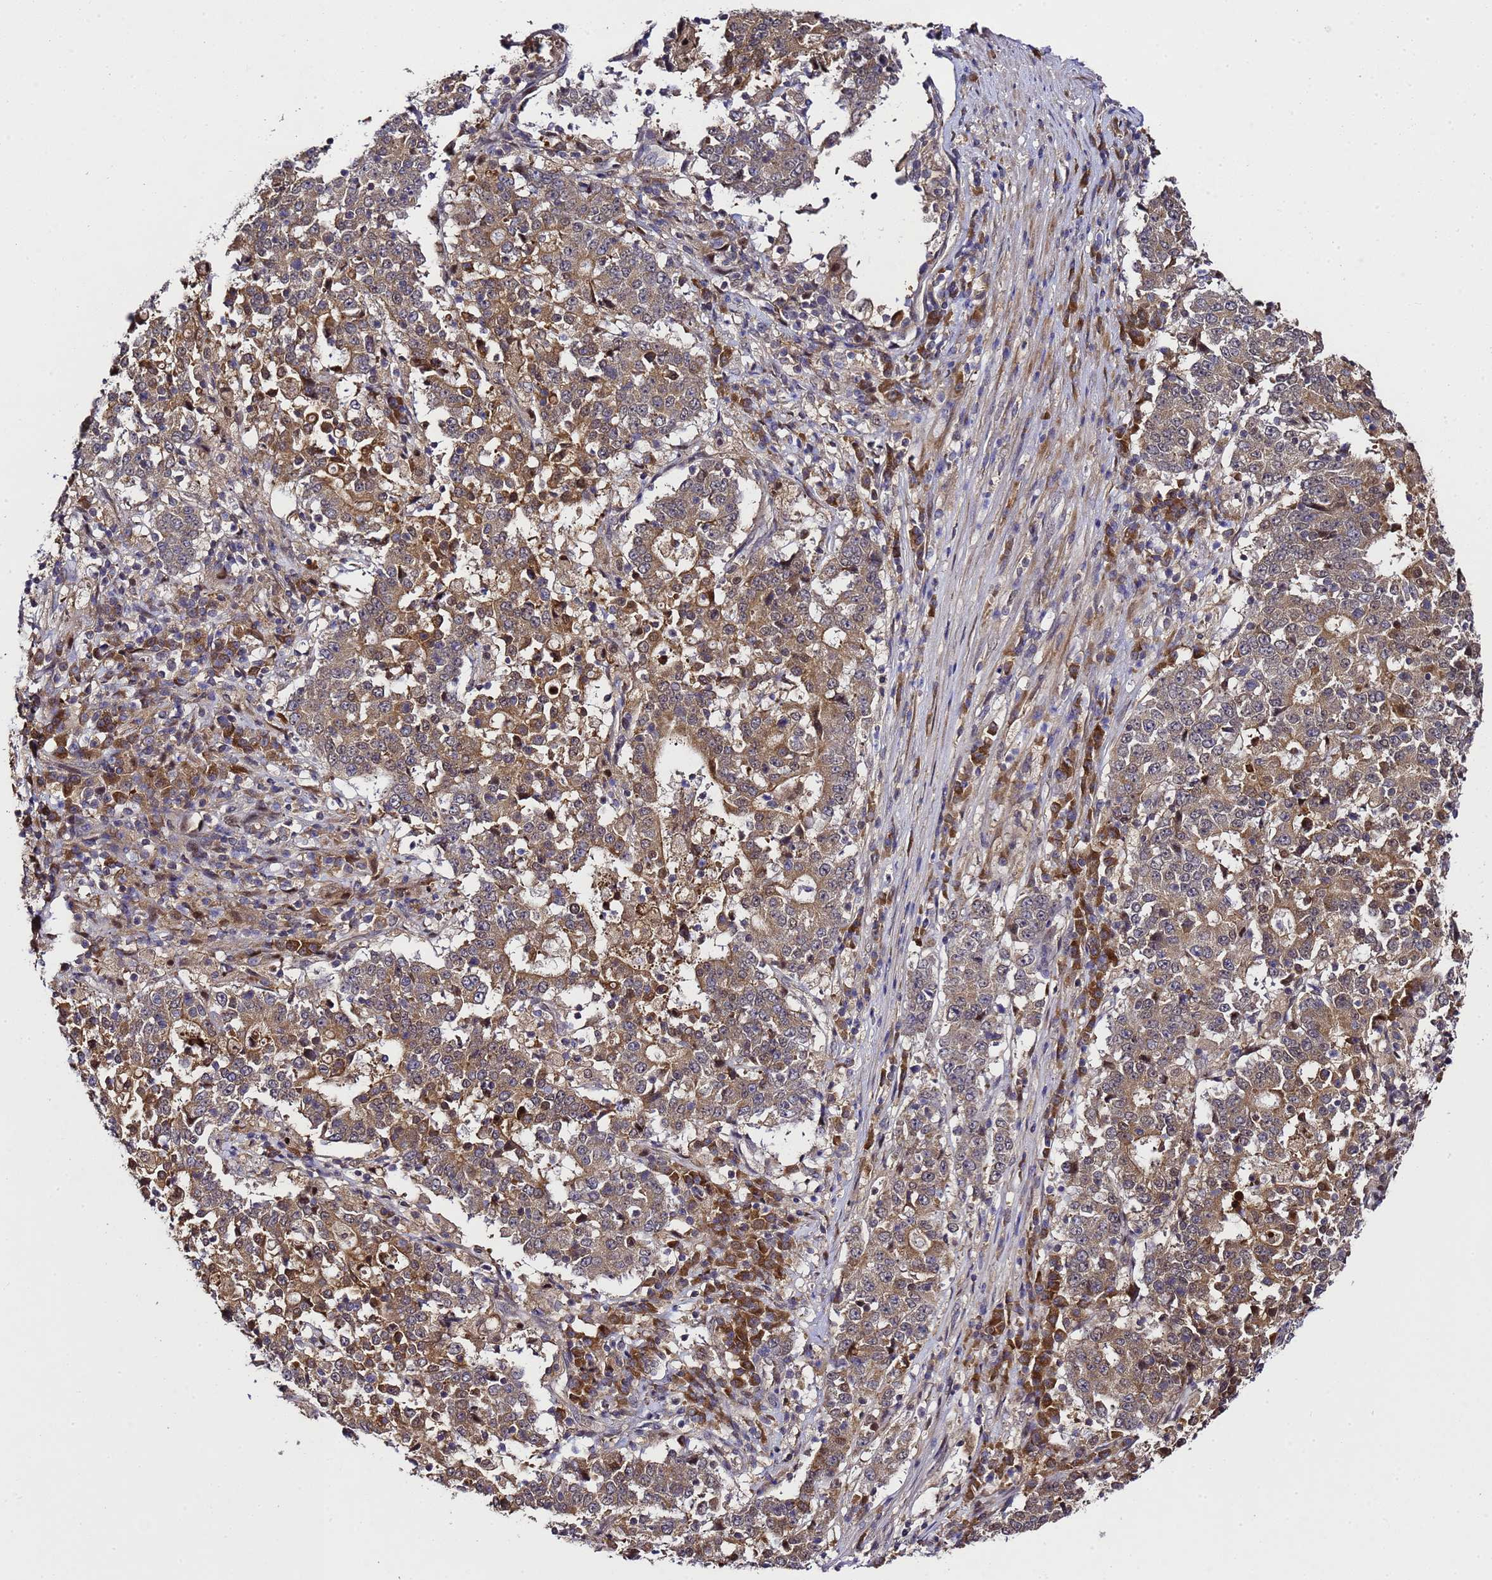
{"staining": {"intensity": "moderate", "quantity": ">75%", "location": "cytoplasmic/membranous"}, "tissue": "stomach cancer", "cell_type": "Tumor cells", "image_type": "cancer", "snomed": [{"axis": "morphology", "description": "Adenocarcinoma, NOS"}, {"axis": "topography", "description": "Stomach"}], "caption": "IHC image of human stomach adenocarcinoma stained for a protein (brown), which shows medium levels of moderate cytoplasmic/membranous staining in approximately >75% of tumor cells.", "gene": "ALG3", "patient": {"sex": "male", "age": 59}}